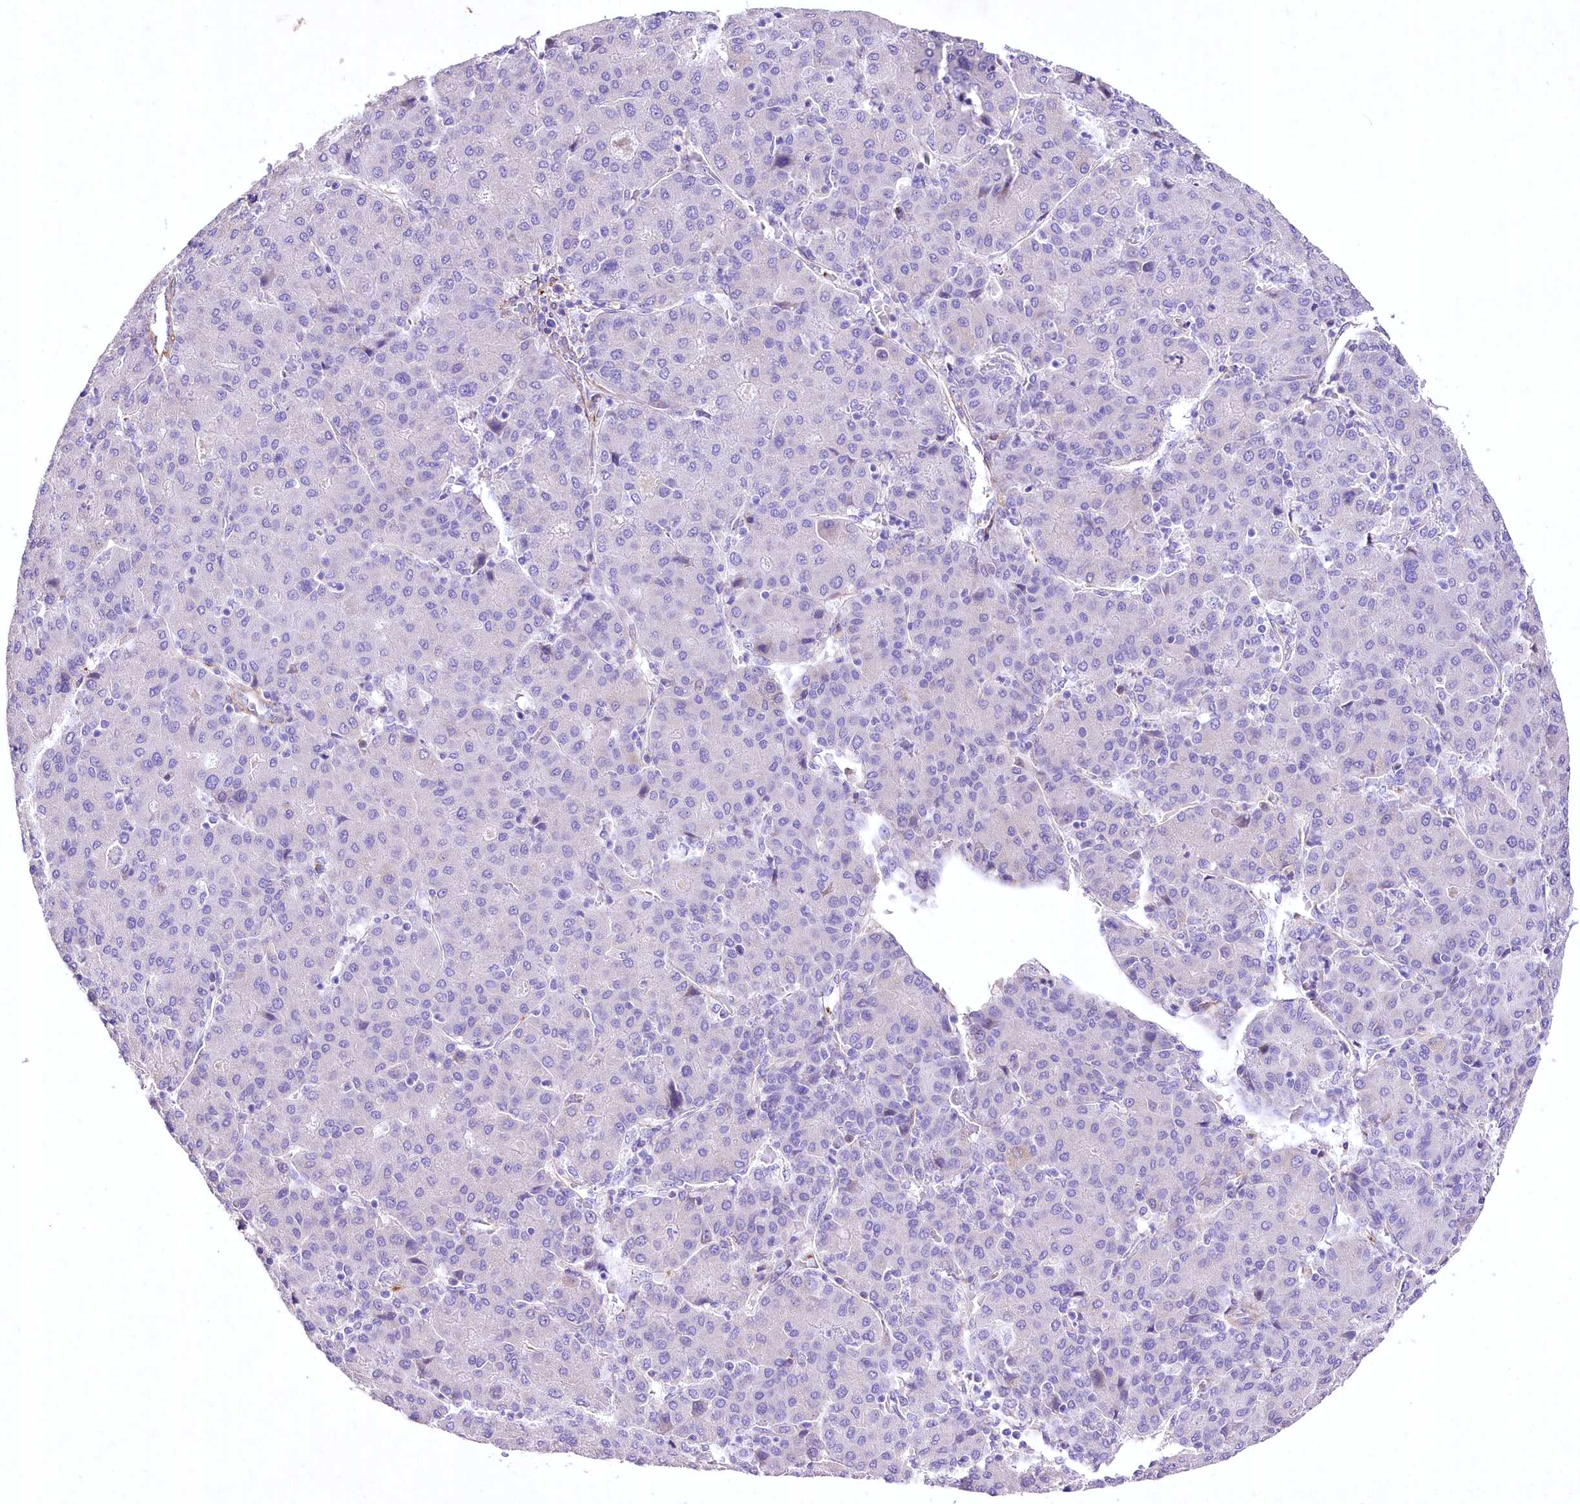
{"staining": {"intensity": "negative", "quantity": "none", "location": "none"}, "tissue": "liver cancer", "cell_type": "Tumor cells", "image_type": "cancer", "snomed": [{"axis": "morphology", "description": "Carcinoma, Hepatocellular, NOS"}, {"axis": "topography", "description": "Liver"}], "caption": "Immunohistochemistry image of liver cancer stained for a protein (brown), which demonstrates no staining in tumor cells. (Brightfield microscopy of DAB (3,3'-diaminobenzidine) immunohistochemistry (IHC) at high magnification).", "gene": "RDH16", "patient": {"sex": "male", "age": 65}}